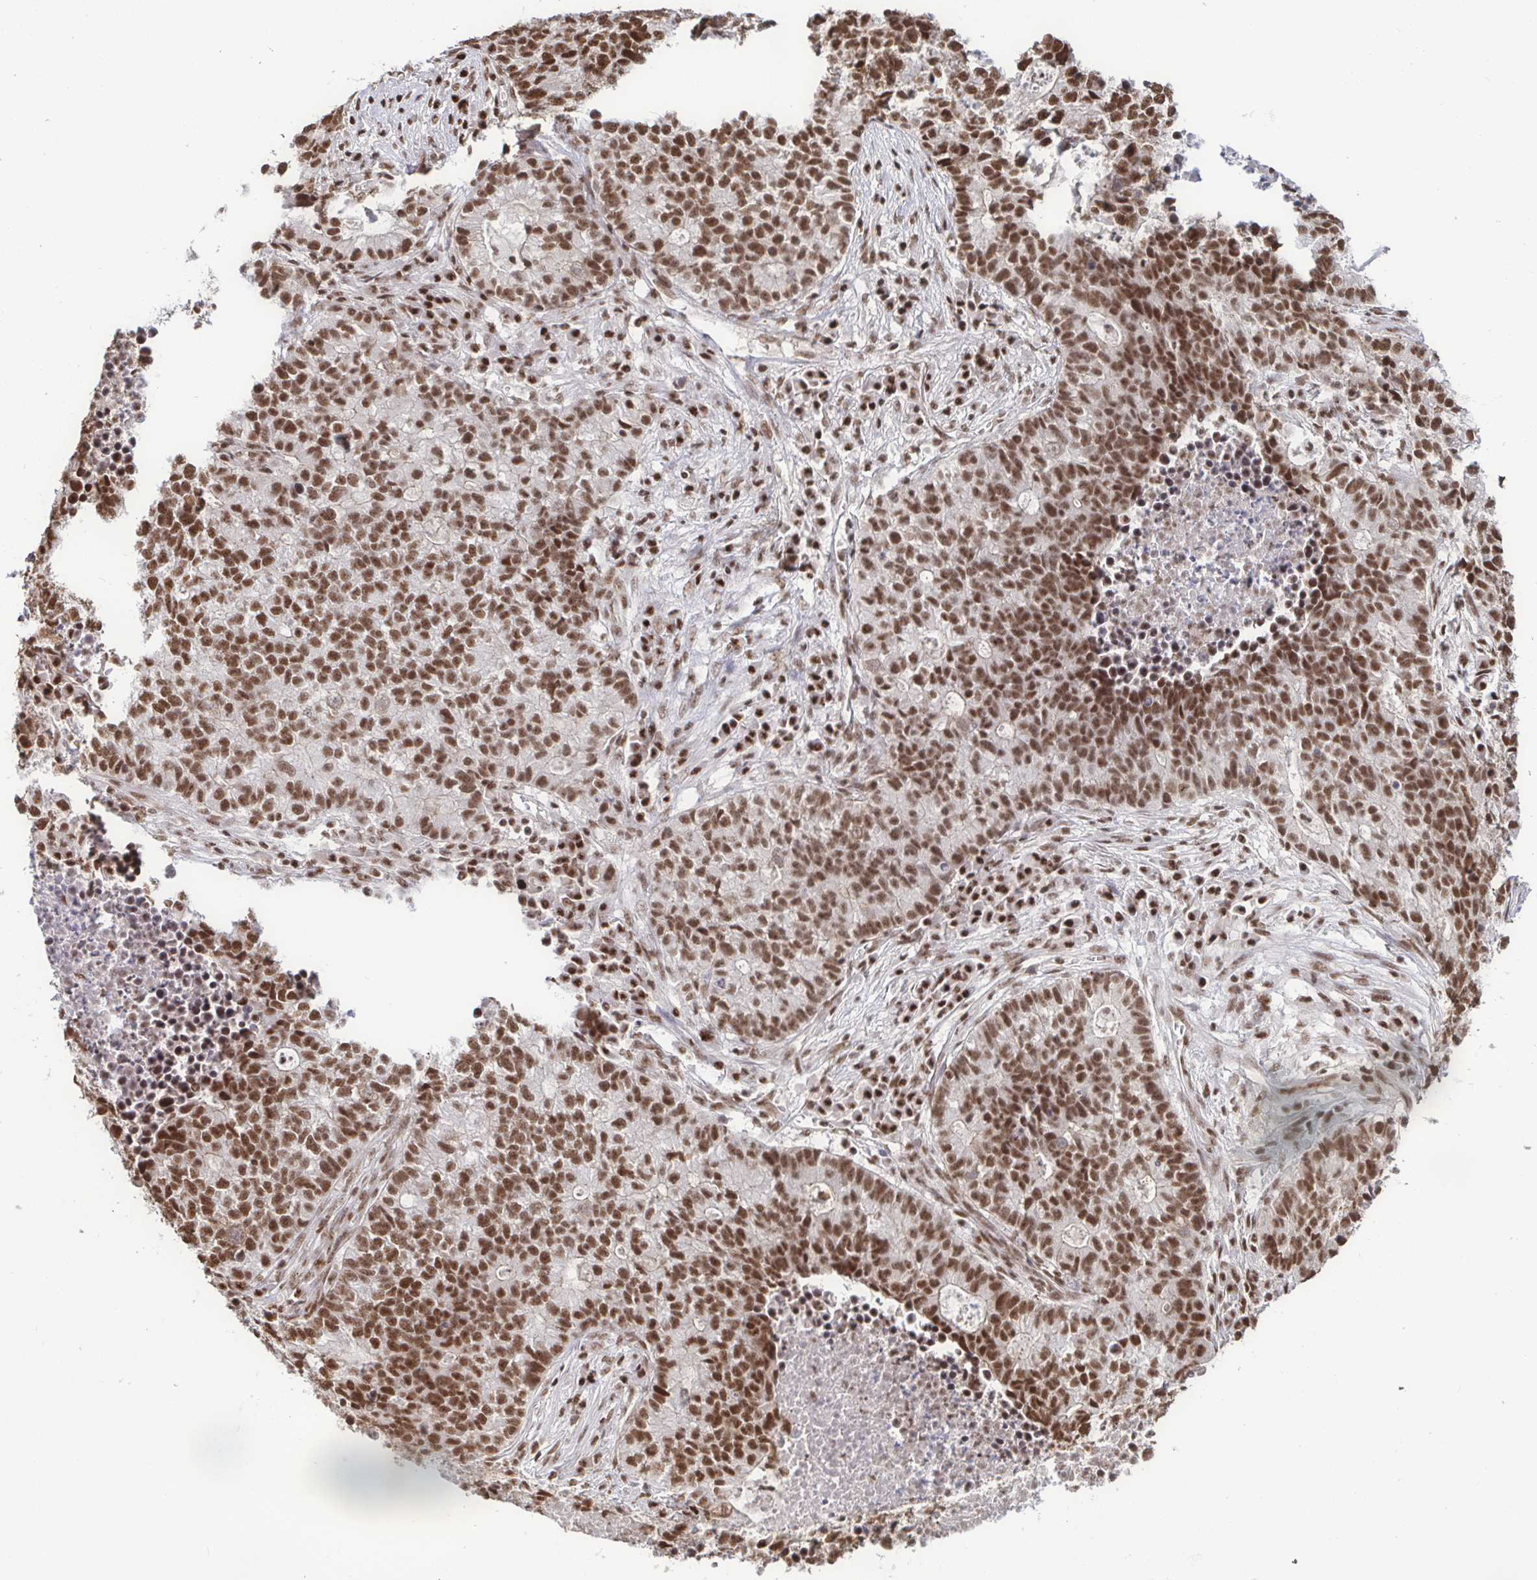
{"staining": {"intensity": "moderate", "quantity": ">75%", "location": "nuclear"}, "tissue": "lung cancer", "cell_type": "Tumor cells", "image_type": "cancer", "snomed": [{"axis": "morphology", "description": "Adenocarcinoma, NOS"}, {"axis": "topography", "description": "Lung"}], "caption": "DAB (3,3'-diaminobenzidine) immunohistochemical staining of human adenocarcinoma (lung) shows moderate nuclear protein staining in about >75% of tumor cells.", "gene": "SP3", "patient": {"sex": "male", "age": 57}}